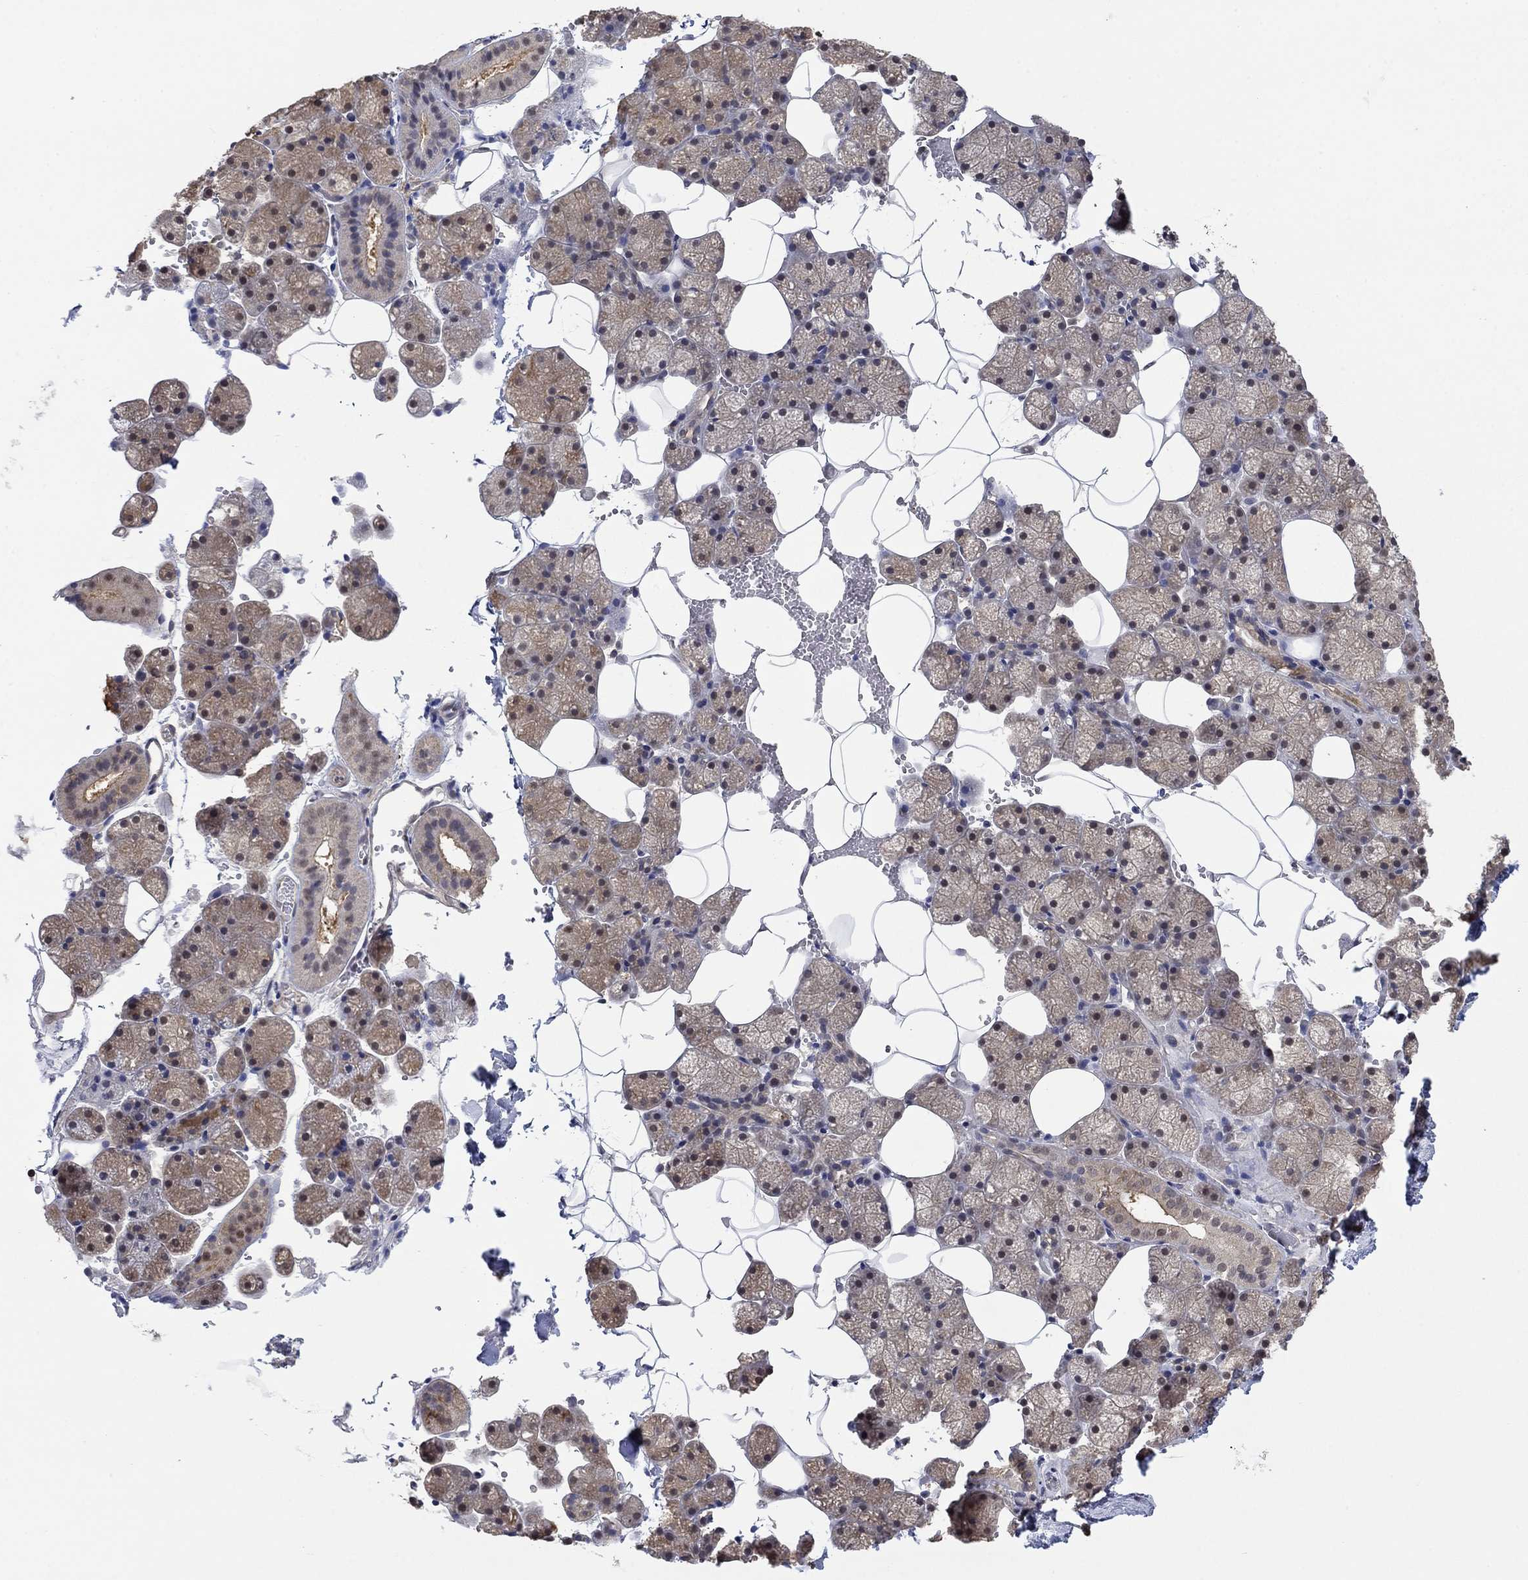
{"staining": {"intensity": "weak", "quantity": "25%-75%", "location": "cytoplasmic/membranous"}, "tissue": "salivary gland", "cell_type": "Glandular cells", "image_type": "normal", "snomed": [{"axis": "morphology", "description": "Normal tissue, NOS"}, {"axis": "topography", "description": "Salivary gland"}], "caption": "High-power microscopy captured an immunohistochemistry micrograph of normal salivary gland, revealing weak cytoplasmic/membranous staining in about 25%-75% of glandular cells.", "gene": "RNF114", "patient": {"sex": "male", "age": 38}}